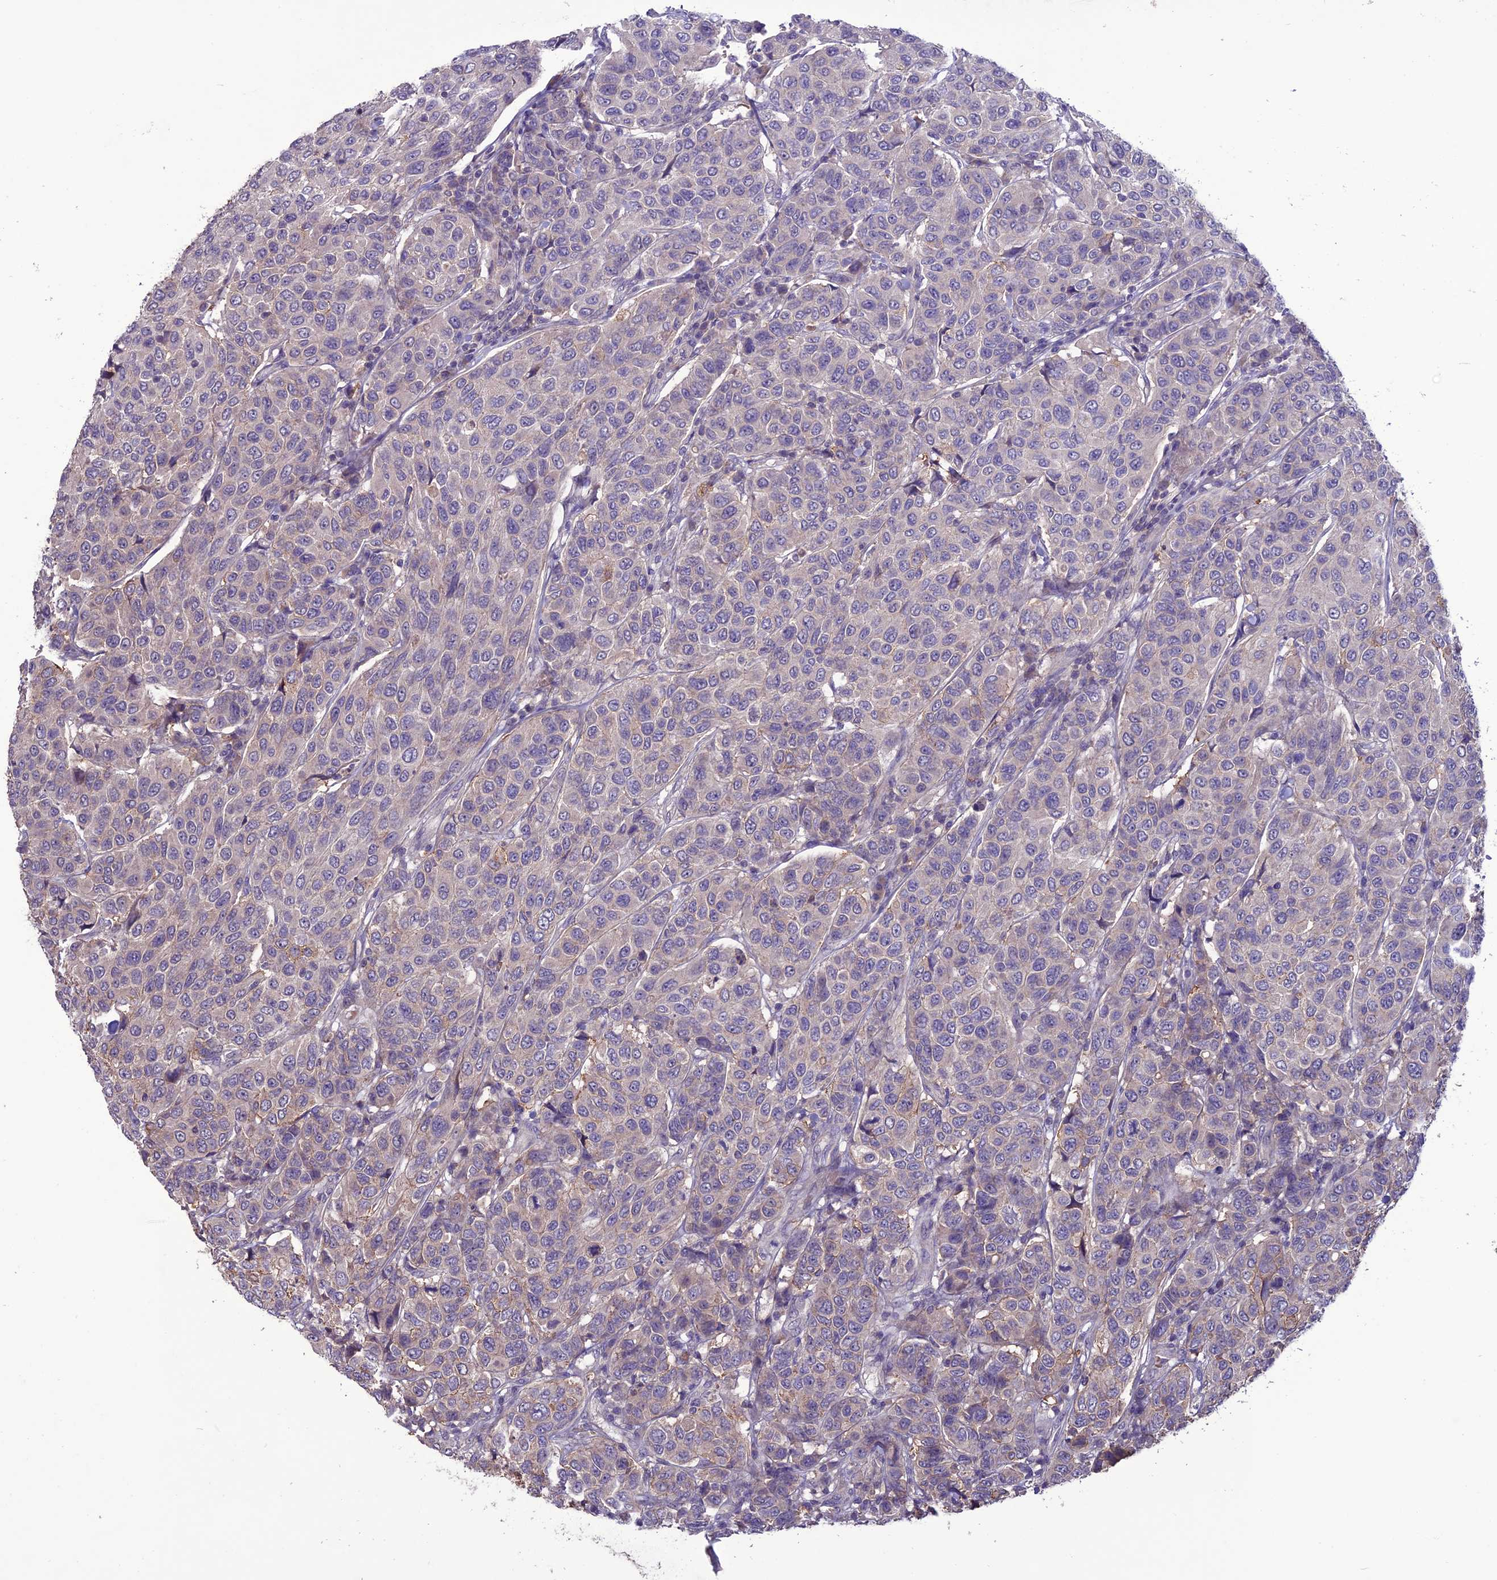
{"staining": {"intensity": "weak", "quantity": "<25%", "location": "cytoplasmic/membranous"}, "tissue": "breast cancer", "cell_type": "Tumor cells", "image_type": "cancer", "snomed": [{"axis": "morphology", "description": "Duct carcinoma"}, {"axis": "topography", "description": "Breast"}], "caption": "Tumor cells show no significant protein expression in intraductal carcinoma (breast). (Stains: DAB (3,3'-diaminobenzidine) immunohistochemistry (IHC) with hematoxylin counter stain, Microscopy: brightfield microscopy at high magnification).", "gene": "C2orf76", "patient": {"sex": "female", "age": 55}}